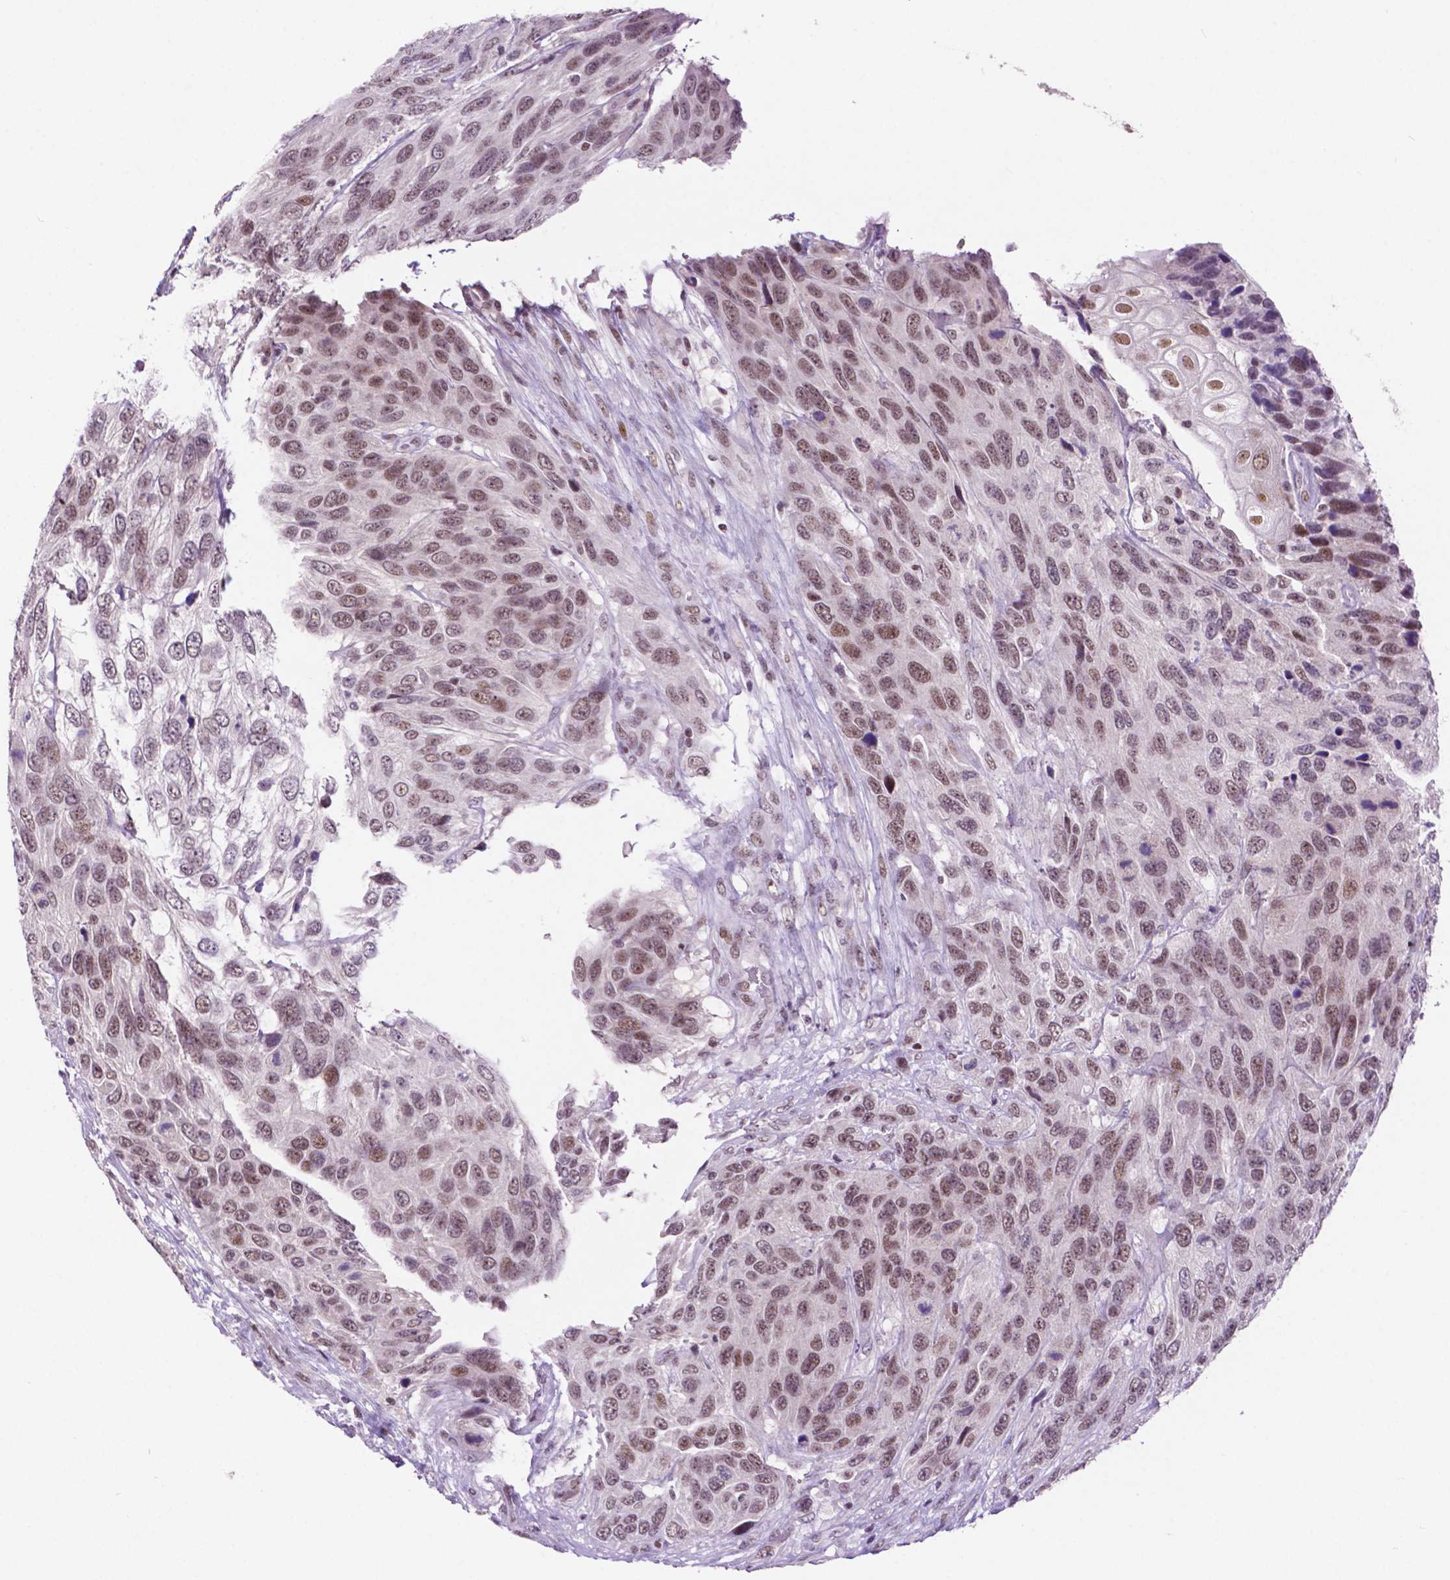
{"staining": {"intensity": "moderate", "quantity": ">75%", "location": "nuclear"}, "tissue": "urothelial cancer", "cell_type": "Tumor cells", "image_type": "cancer", "snomed": [{"axis": "morphology", "description": "Urothelial carcinoma, High grade"}, {"axis": "topography", "description": "Urinary bladder"}], "caption": "Brown immunohistochemical staining in human urothelial cancer demonstrates moderate nuclear staining in about >75% of tumor cells.", "gene": "NCOR1", "patient": {"sex": "female", "age": 70}}